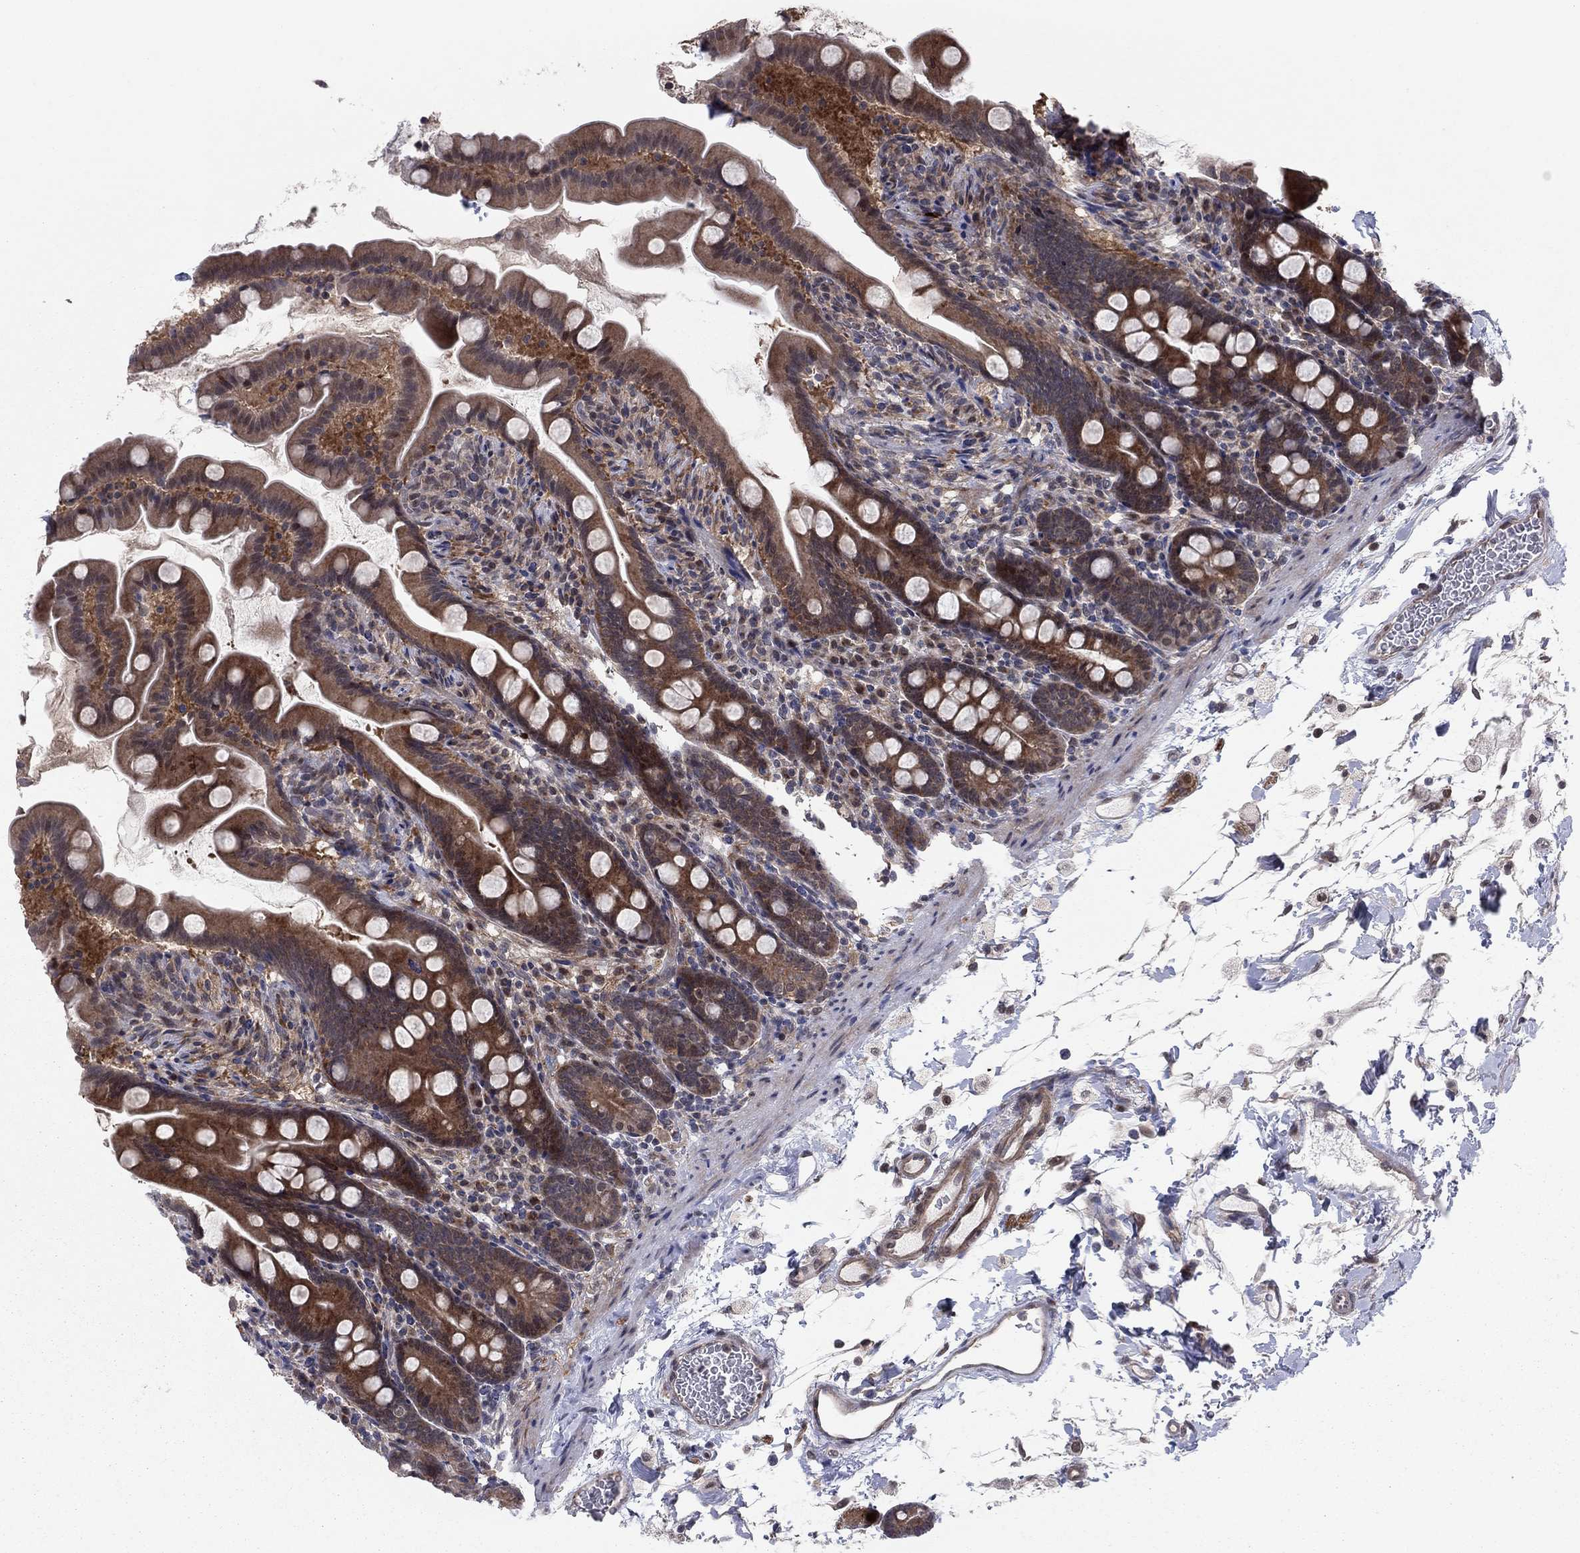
{"staining": {"intensity": "strong", "quantity": "25%-75%", "location": "cytoplasmic/membranous"}, "tissue": "small intestine", "cell_type": "Glandular cells", "image_type": "normal", "snomed": [{"axis": "morphology", "description": "Normal tissue, NOS"}, {"axis": "topography", "description": "Small intestine"}], "caption": "IHC (DAB) staining of benign human small intestine exhibits strong cytoplasmic/membranous protein staining in about 25%-75% of glandular cells. (Brightfield microscopy of DAB IHC at high magnification).", "gene": "PSMC1", "patient": {"sex": "female", "age": 44}}